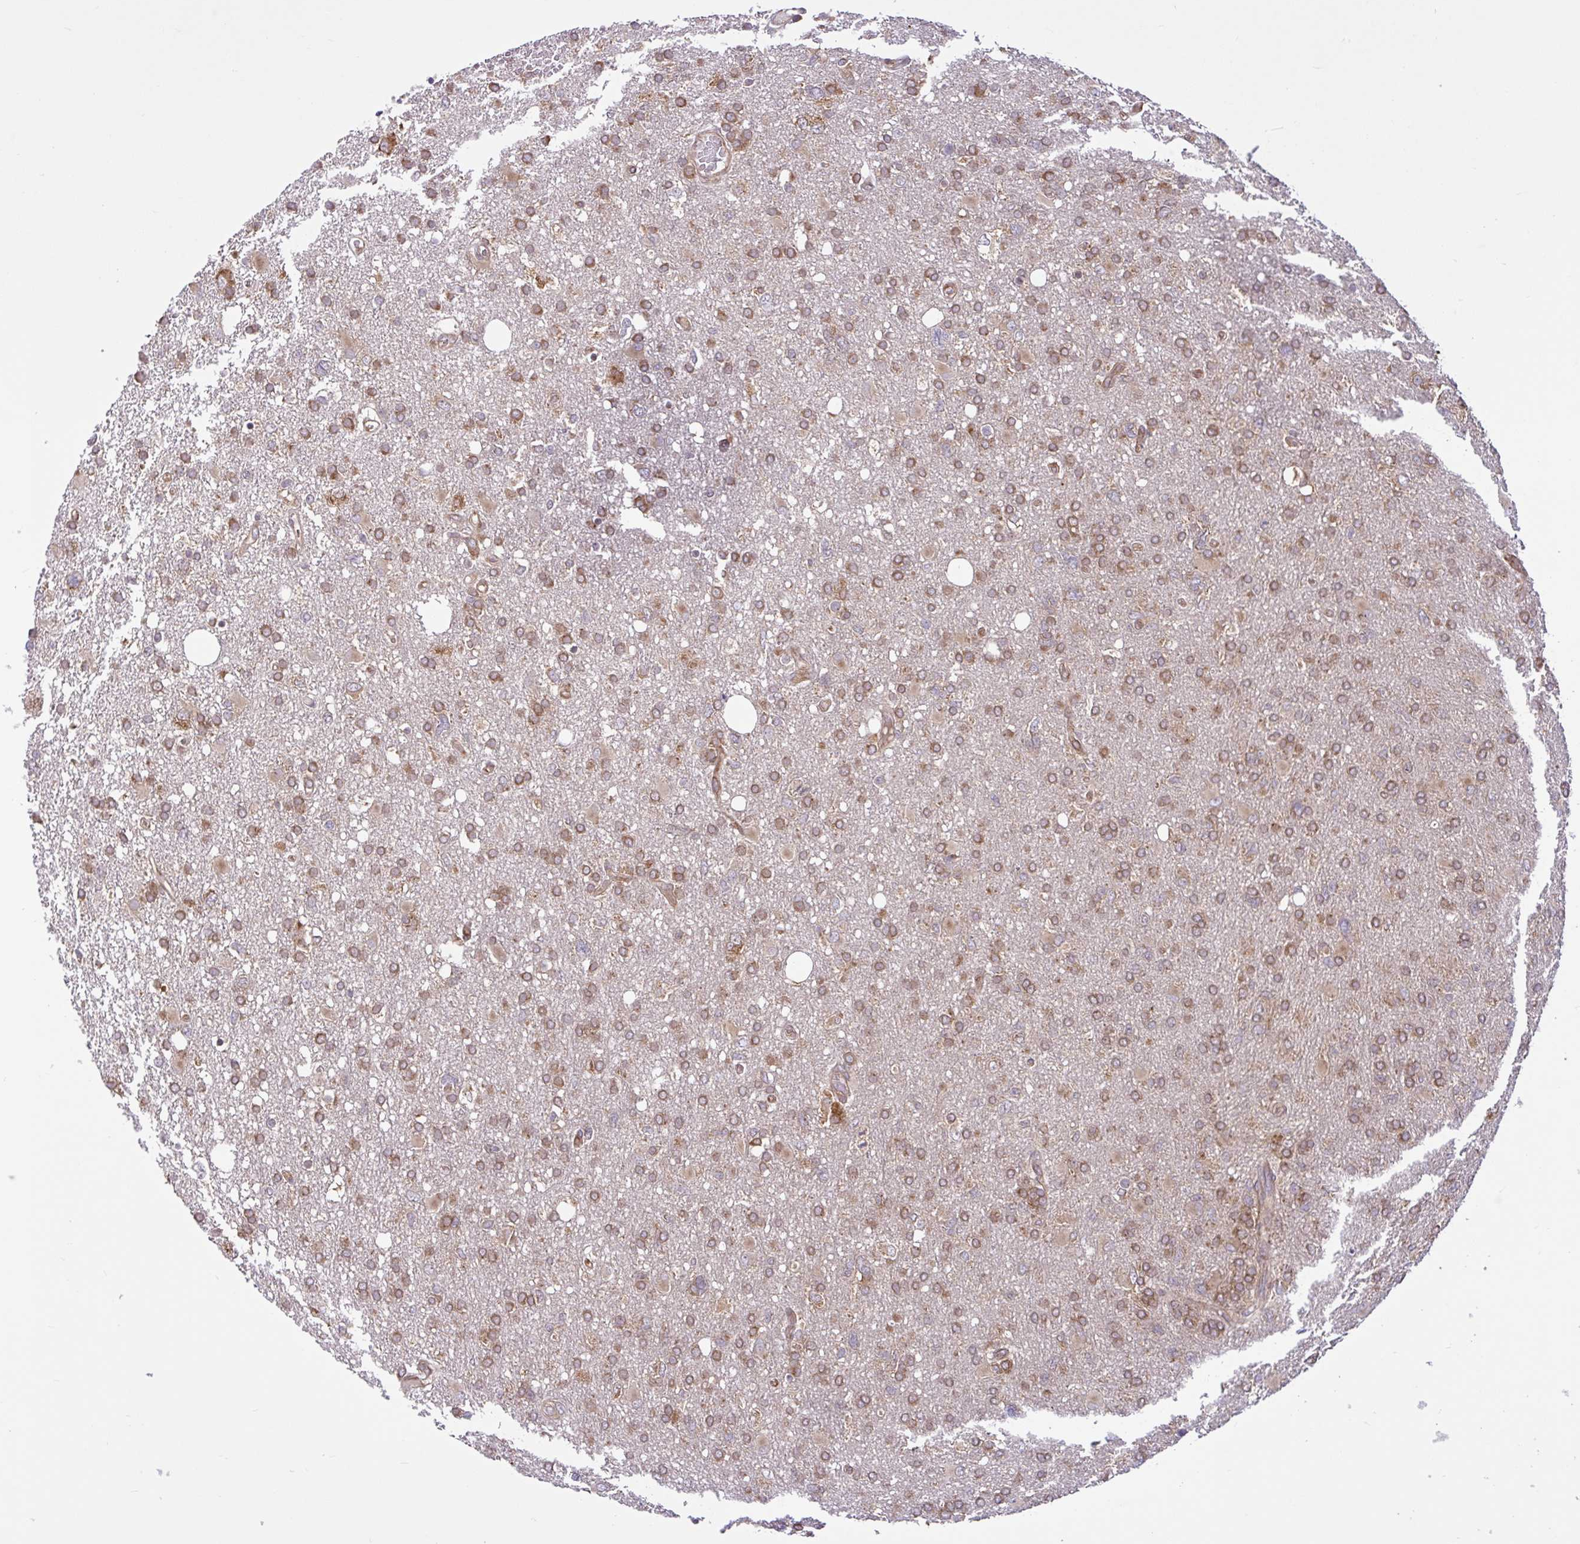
{"staining": {"intensity": "moderate", "quantity": ">75%", "location": "cytoplasmic/membranous"}, "tissue": "glioma", "cell_type": "Tumor cells", "image_type": "cancer", "snomed": [{"axis": "morphology", "description": "Glioma, malignant, High grade"}, {"axis": "topography", "description": "Brain"}], "caption": "The photomicrograph exhibits staining of glioma, revealing moderate cytoplasmic/membranous protein positivity (brown color) within tumor cells. (brown staining indicates protein expression, while blue staining denotes nuclei).", "gene": "NTPCR", "patient": {"sex": "male", "age": 61}}